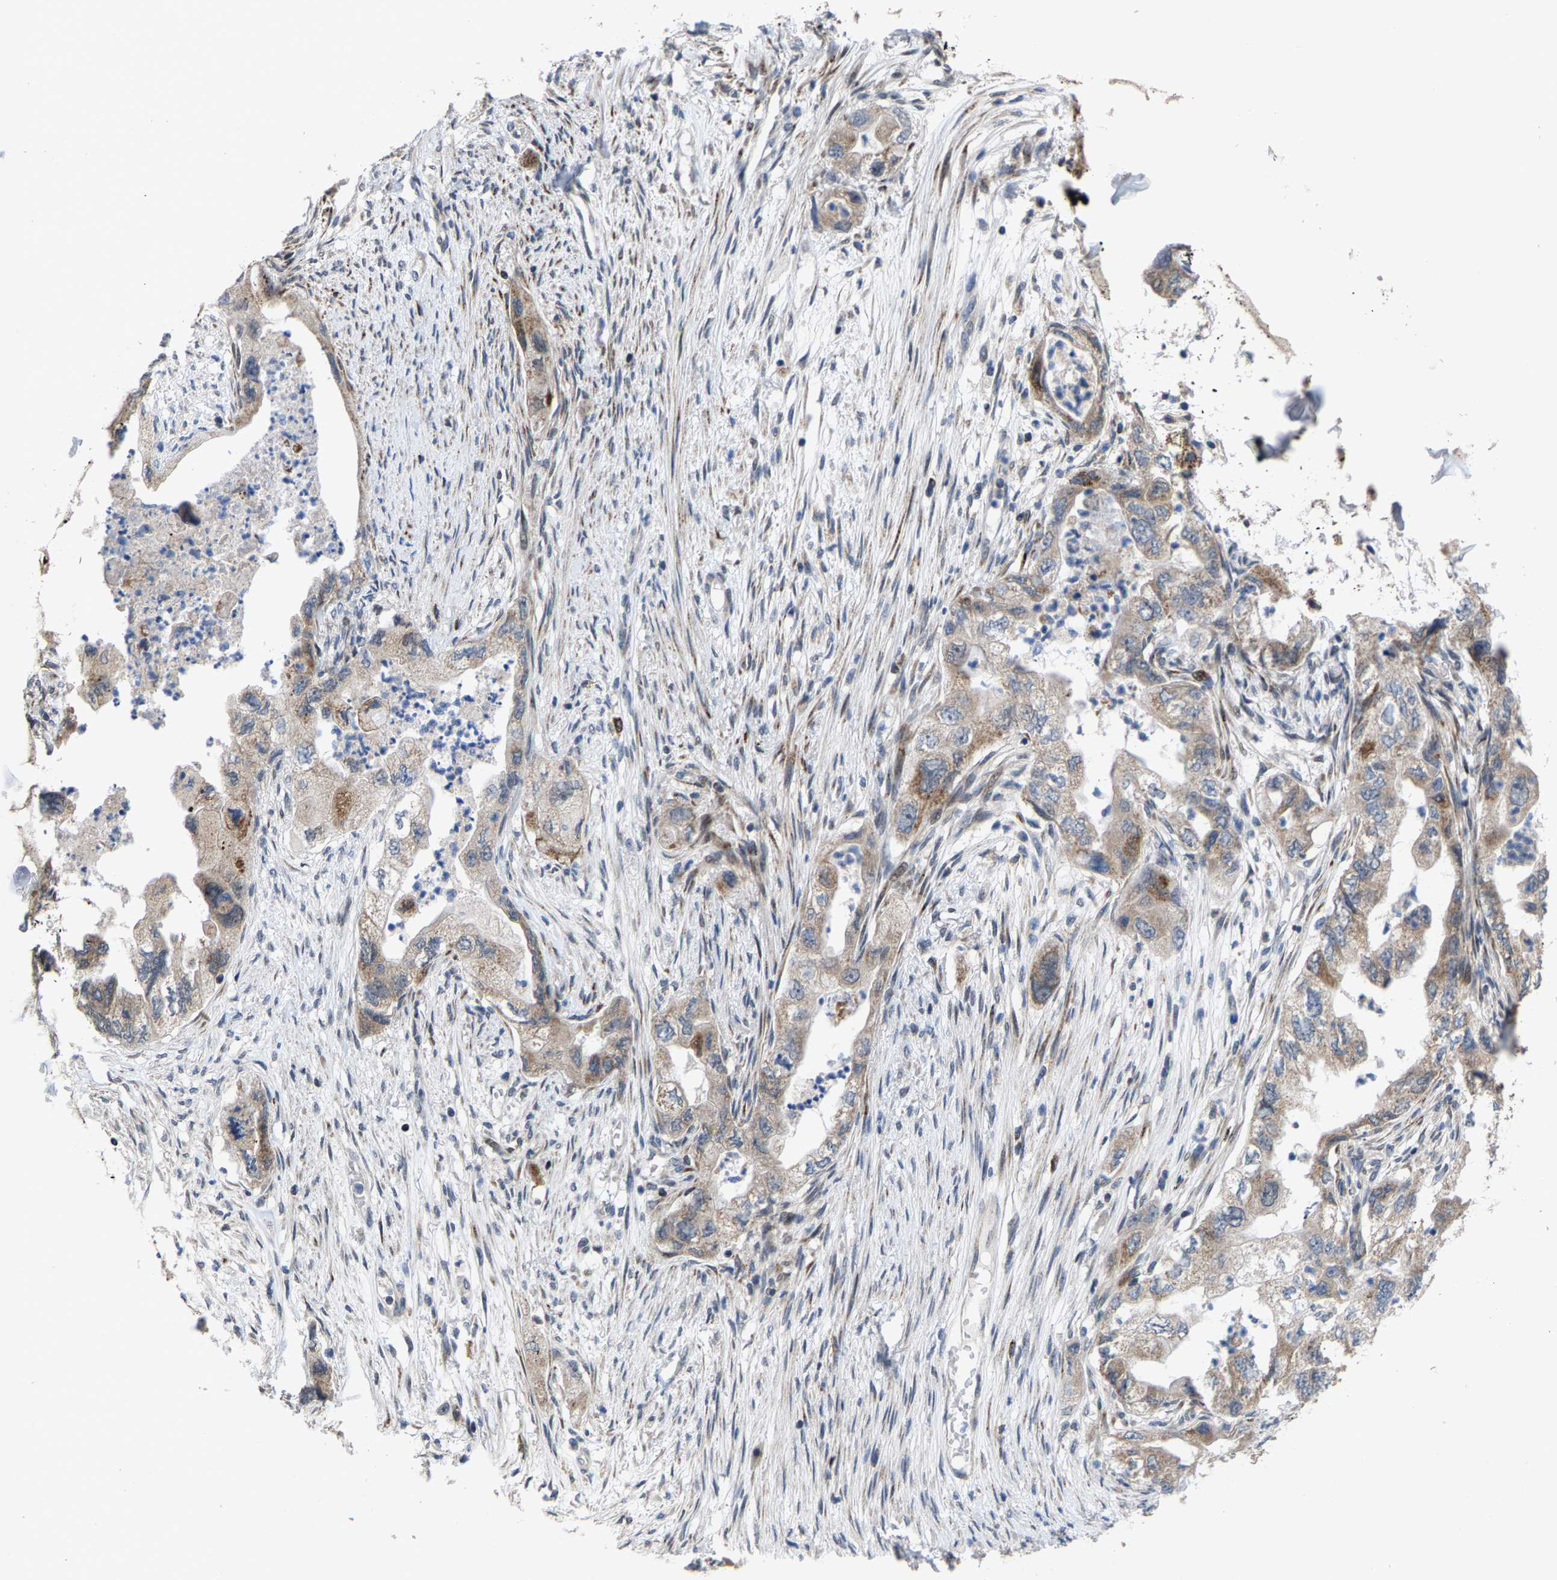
{"staining": {"intensity": "weak", "quantity": ">75%", "location": "cytoplasmic/membranous"}, "tissue": "pancreatic cancer", "cell_type": "Tumor cells", "image_type": "cancer", "snomed": [{"axis": "morphology", "description": "Adenocarcinoma, NOS"}, {"axis": "topography", "description": "Pancreas"}], "caption": "High-magnification brightfield microscopy of pancreatic cancer stained with DAB (brown) and counterstained with hematoxylin (blue). tumor cells exhibit weak cytoplasmic/membranous staining is appreciated in about>75% of cells.", "gene": "TDRKH", "patient": {"sex": "female", "age": 73}}